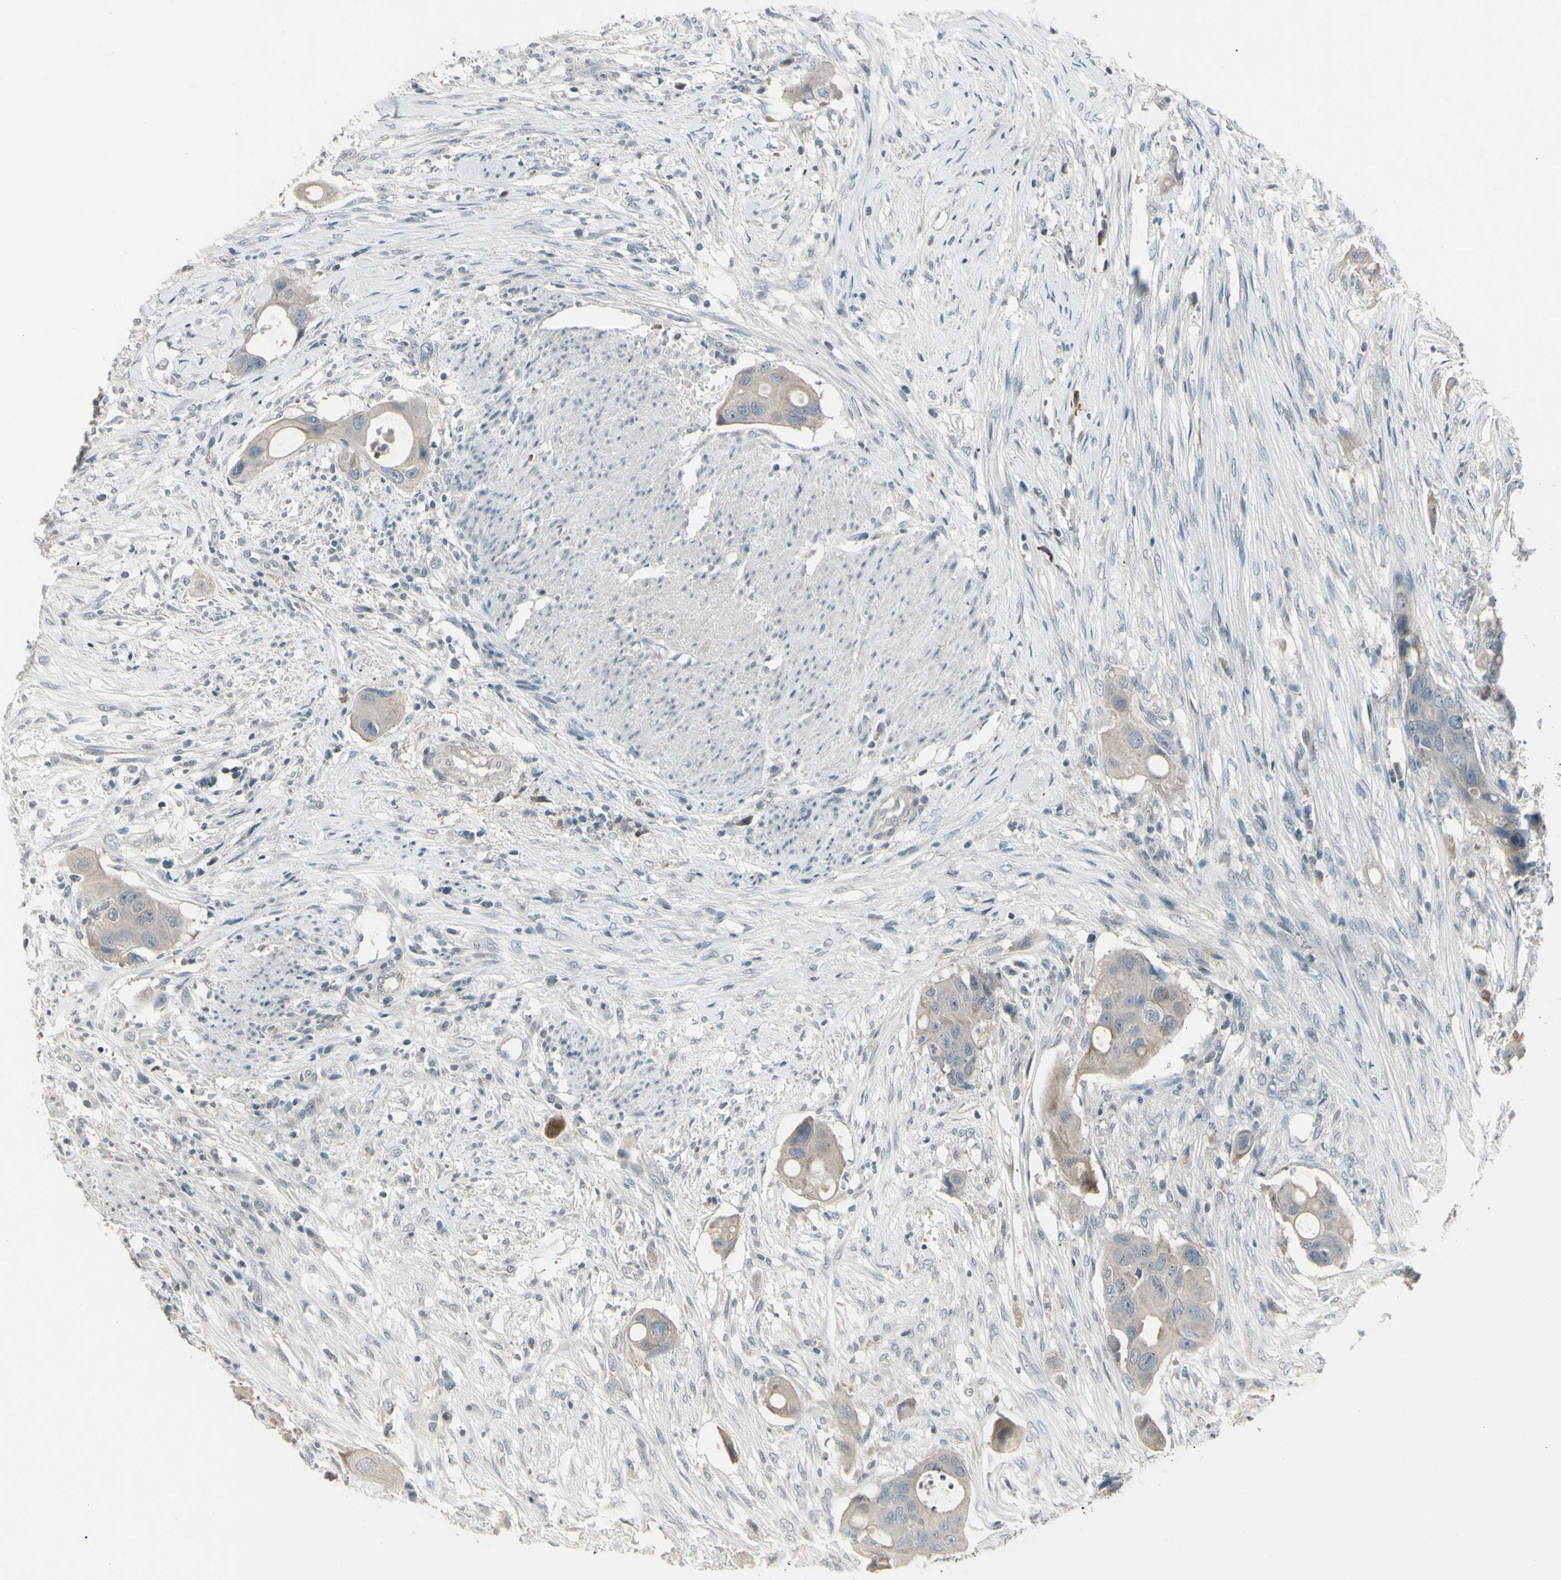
{"staining": {"intensity": "weak", "quantity": ">75%", "location": "cytoplasmic/membranous"}, "tissue": "colorectal cancer", "cell_type": "Tumor cells", "image_type": "cancer", "snomed": [{"axis": "morphology", "description": "Adenocarcinoma, NOS"}, {"axis": "topography", "description": "Colon"}], "caption": "Immunohistochemical staining of human colorectal adenocarcinoma shows low levels of weak cytoplasmic/membranous positivity in about >75% of tumor cells. The protein of interest is shown in brown color, while the nuclei are stained blue.", "gene": "PIAS4", "patient": {"sex": "female", "age": 57}}